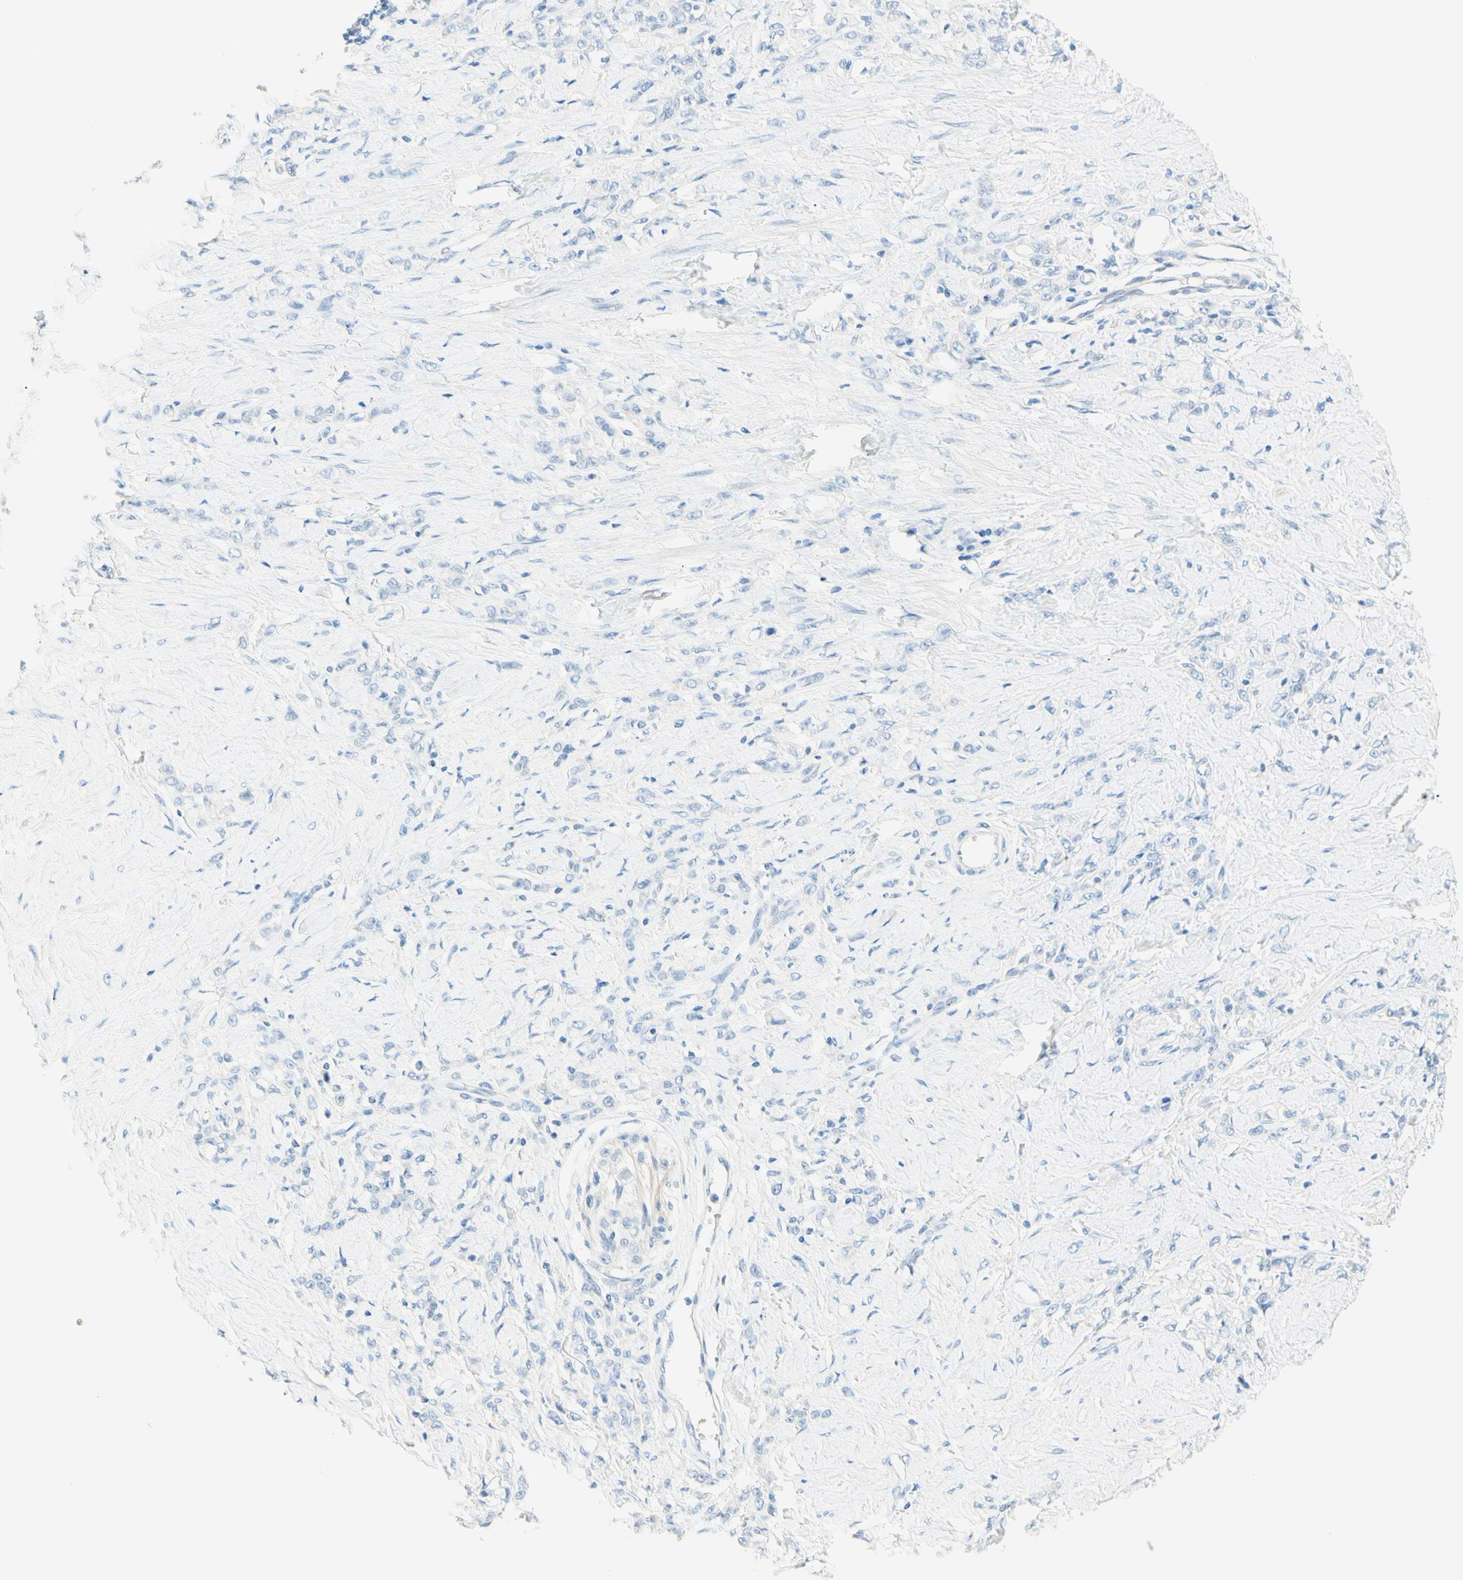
{"staining": {"intensity": "negative", "quantity": "none", "location": "none"}, "tissue": "stomach cancer", "cell_type": "Tumor cells", "image_type": "cancer", "snomed": [{"axis": "morphology", "description": "Adenocarcinoma, NOS"}, {"axis": "topography", "description": "Stomach"}], "caption": "Tumor cells show no significant expression in stomach adenocarcinoma.", "gene": "TMEM132D", "patient": {"sex": "male", "age": 82}}